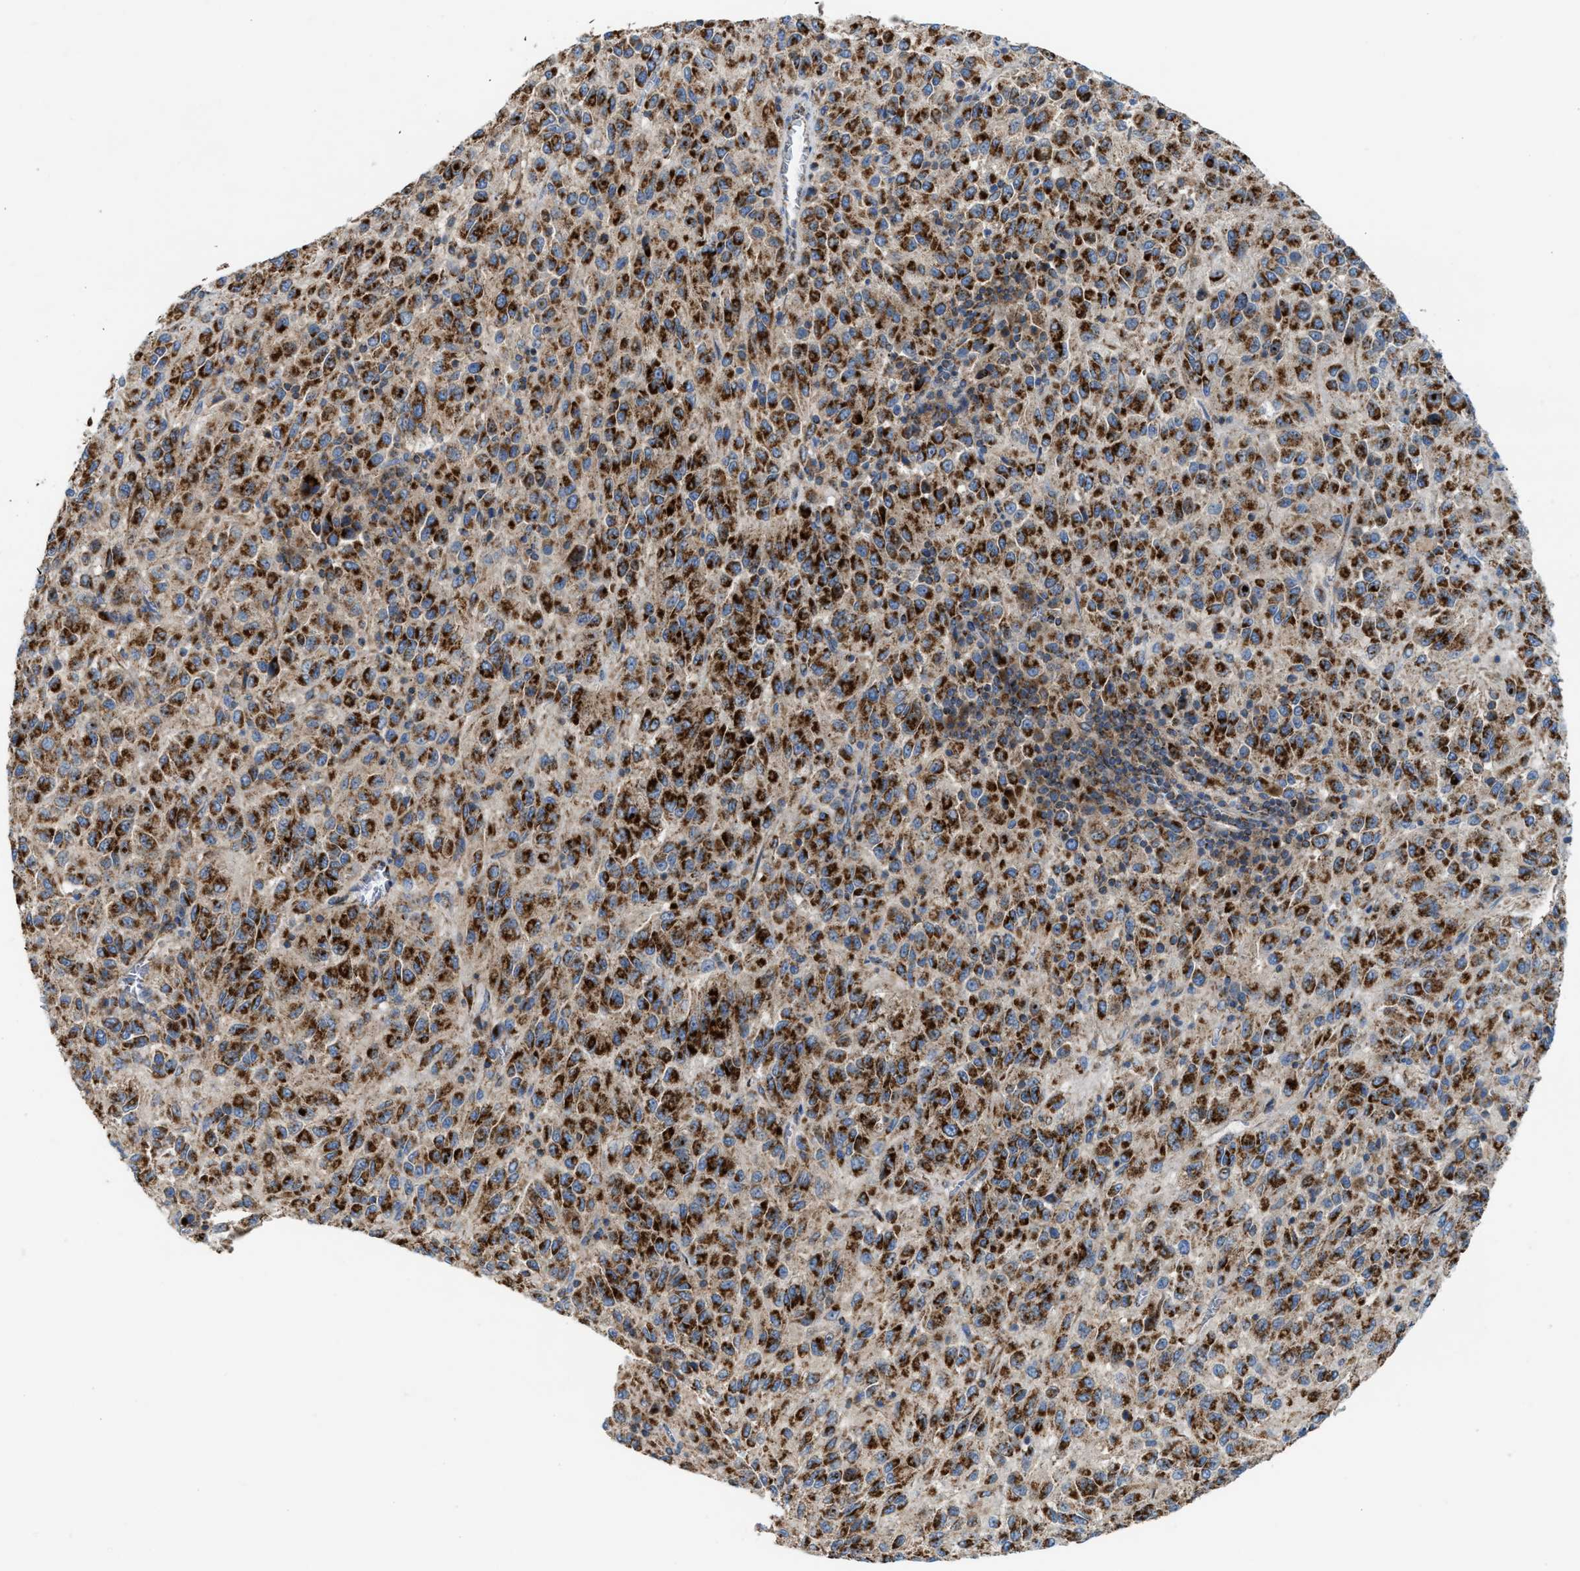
{"staining": {"intensity": "strong", "quantity": ">75%", "location": "cytoplasmic/membranous"}, "tissue": "melanoma", "cell_type": "Tumor cells", "image_type": "cancer", "snomed": [{"axis": "morphology", "description": "Malignant melanoma, Metastatic site"}, {"axis": "topography", "description": "Lung"}], "caption": "Melanoma tissue demonstrates strong cytoplasmic/membranous expression in about >75% of tumor cells The staining is performed using DAB (3,3'-diaminobenzidine) brown chromogen to label protein expression. The nuclei are counter-stained blue using hematoxylin.", "gene": "TBC1D15", "patient": {"sex": "male", "age": 64}}